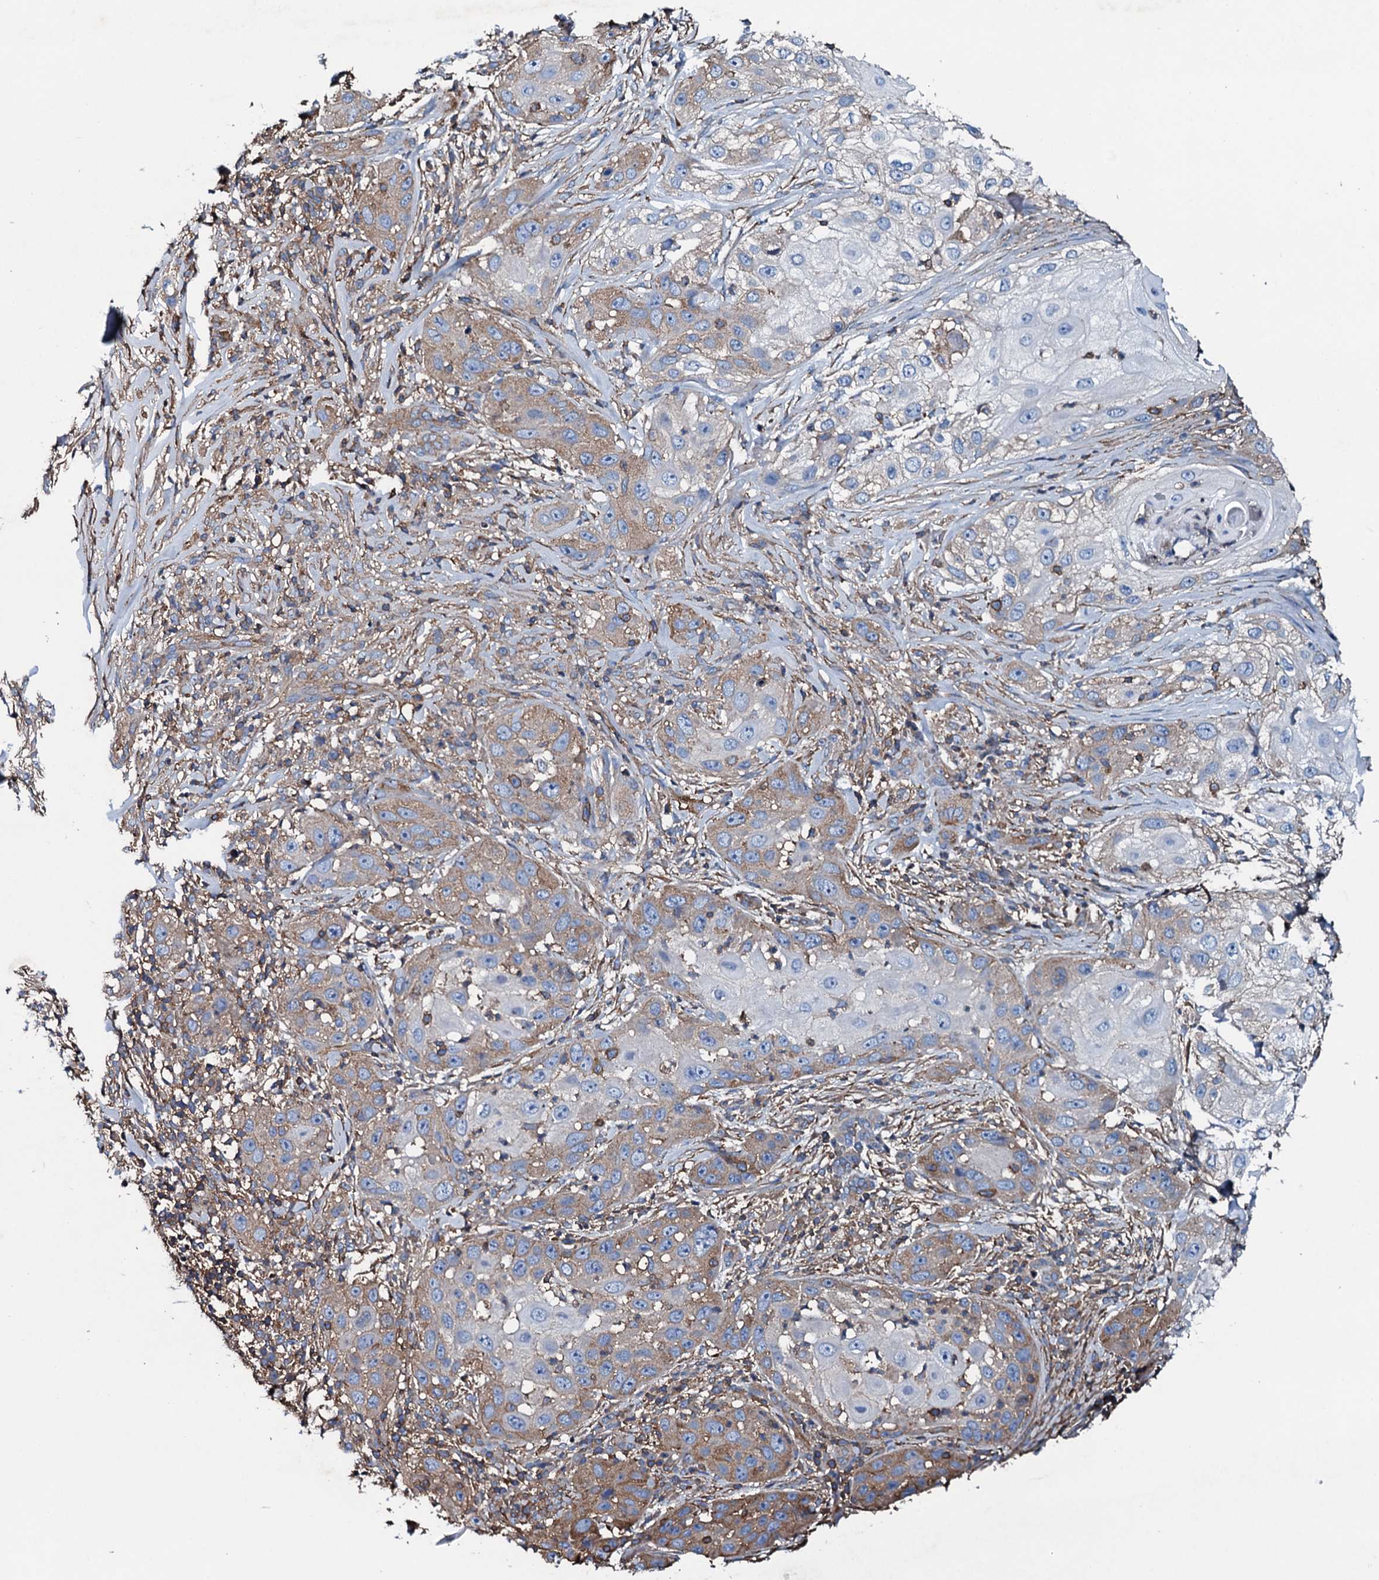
{"staining": {"intensity": "weak", "quantity": "25%-75%", "location": "cytoplasmic/membranous"}, "tissue": "skin cancer", "cell_type": "Tumor cells", "image_type": "cancer", "snomed": [{"axis": "morphology", "description": "Squamous cell carcinoma, NOS"}, {"axis": "topography", "description": "Skin"}], "caption": "Tumor cells reveal weak cytoplasmic/membranous positivity in approximately 25%-75% of cells in skin cancer.", "gene": "MS4A4E", "patient": {"sex": "female", "age": 44}}